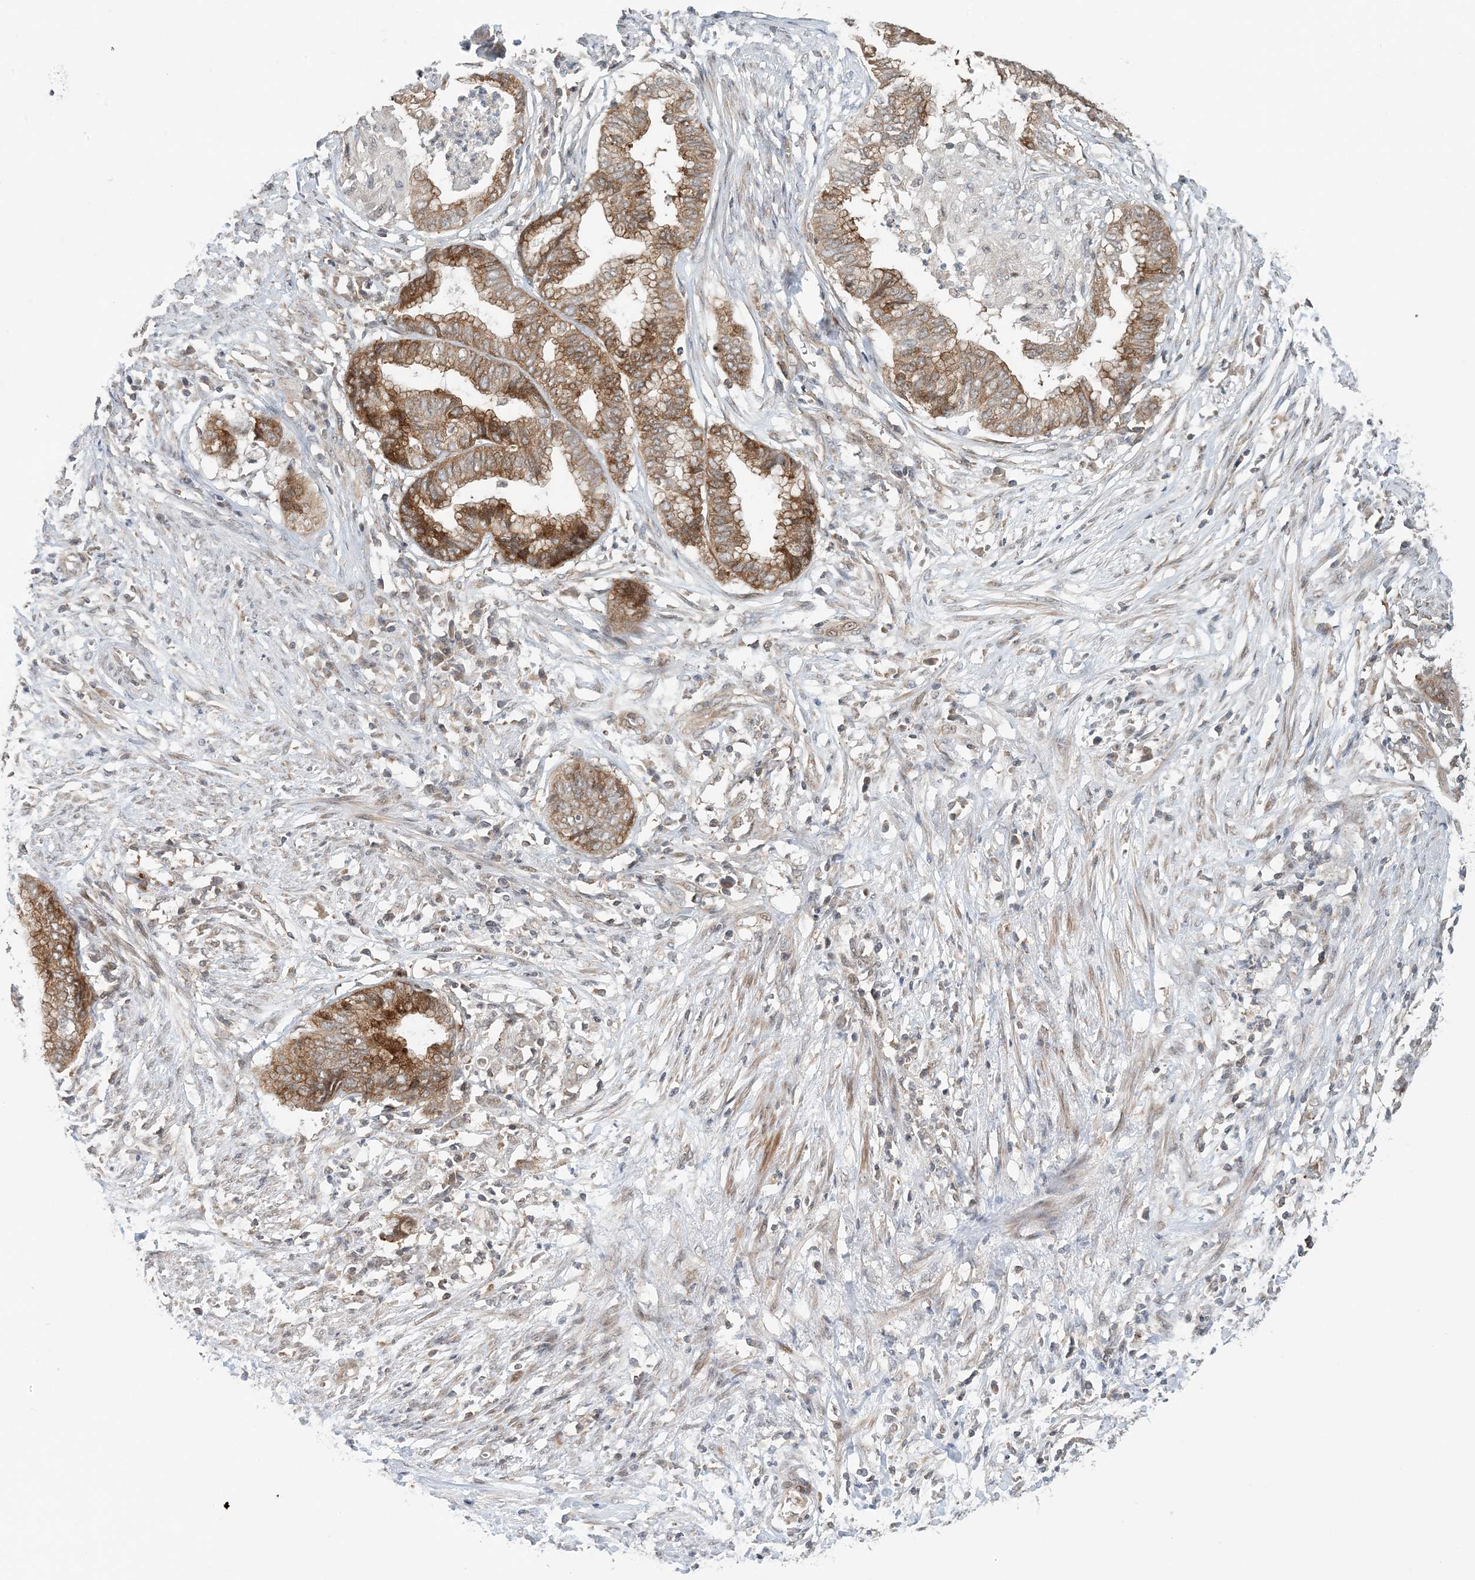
{"staining": {"intensity": "moderate", "quantity": ">75%", "location": "cytoplasmic/membranous"}, "tissue": "endometrial cancer", "cell_type": "Tumor cells", "image_type": "cancer", "snomed": [{"axis": "morphology", "description": "Necrosis, NOS"}, {"axis": "morphology", "description": "Adenocarcinoma, NOS"}, {"axis": "topography", "description": "Endometrium"}], "caption": "Protein staining of endometrial cancer (adenocarcinoma) tissue displays moderate cytoplasmic/membranous staining in about >75% of tumor cells. The staining was performed using DAB, with brown indicating positive protein expression. Nuclei are stained blue with hematoxylin.", "gene": "ATP13A2", "patient": {"sex": "female", "age": 79}}